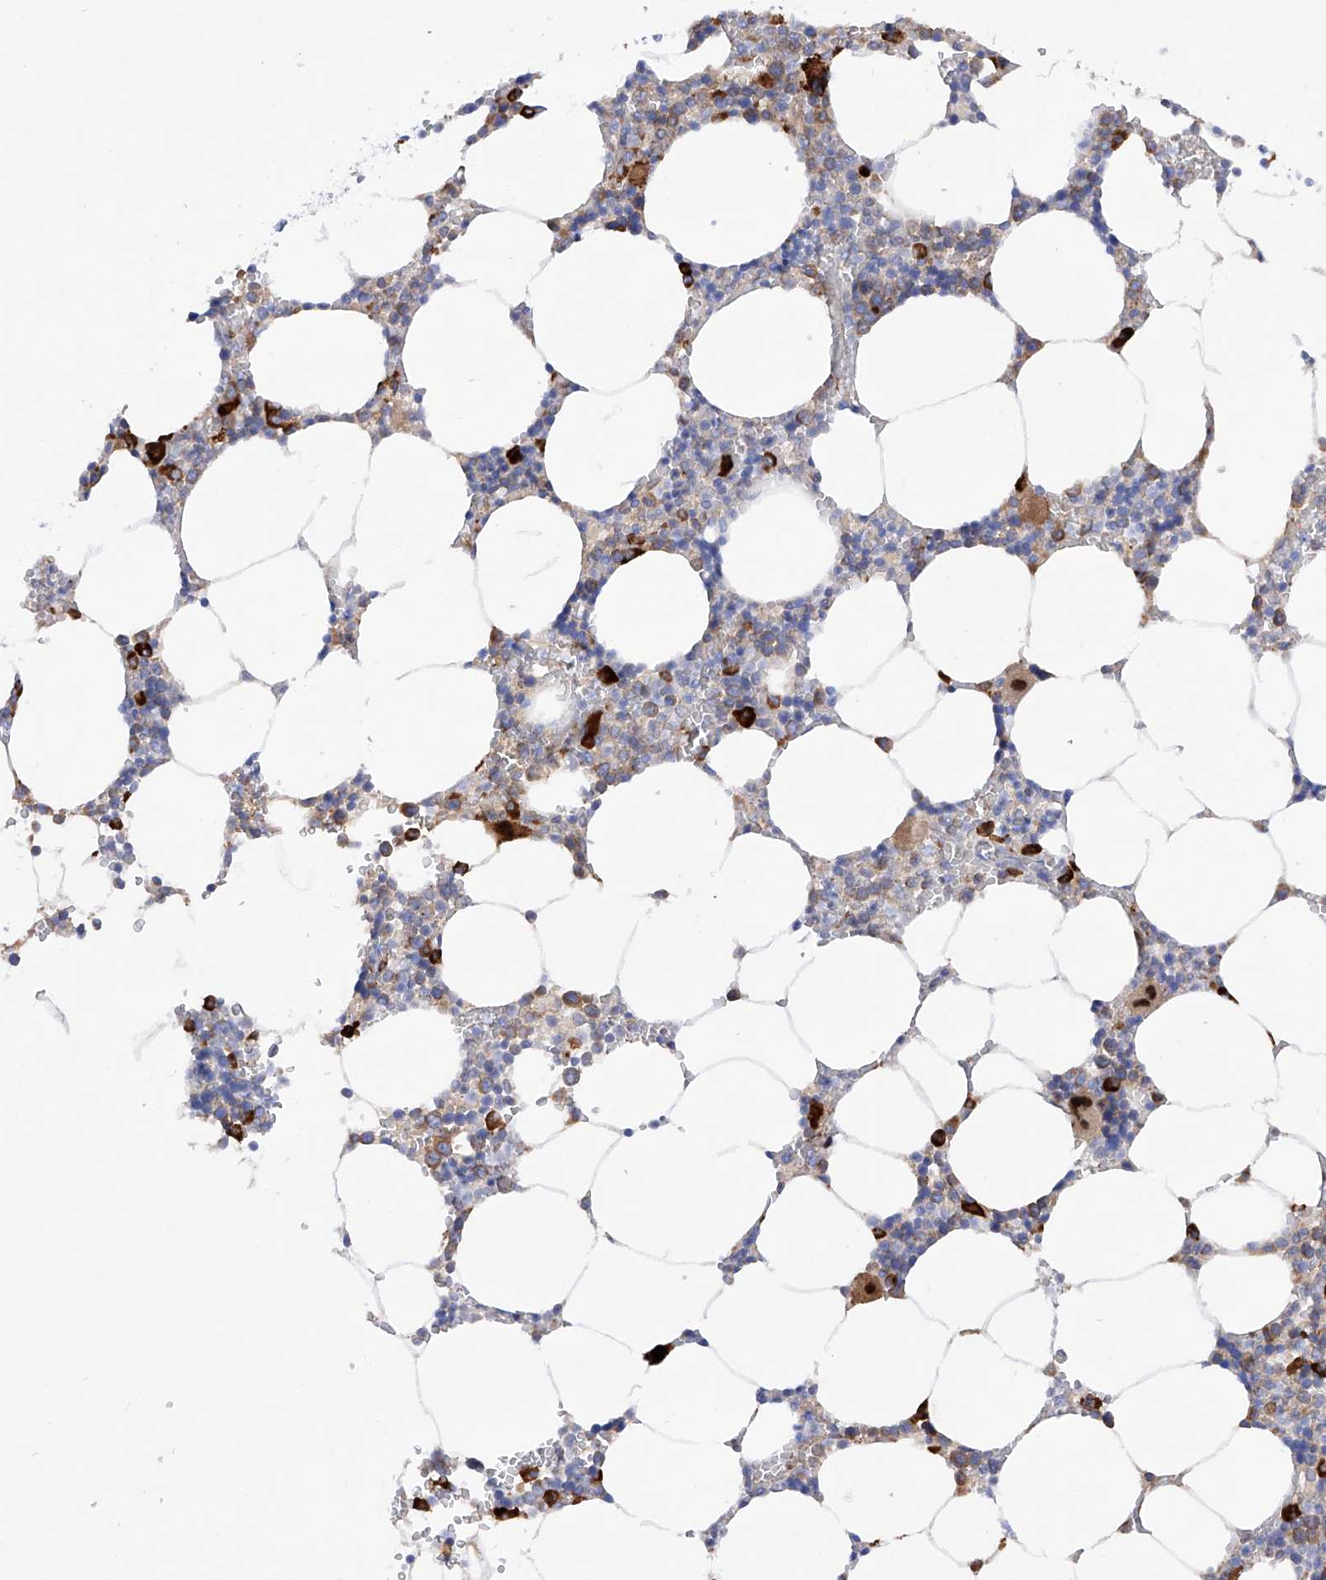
{"staining": {"intensity": "strong", "quantity": "<25%", "location": "cytoplasmic/membranous"}, "tissue": "bone marrow", "cell_type": "Hematopoietic cells", "image_type": "normal", "snomed": [{"axis": "morphology", "description": "Normal tissue, NOS"}, {"axis": "topography", "description": "Bone marrow"}], "caption": "Bone marrow was stained to show a protein in brown. There is medium levels of strong cytoplasmic/membranous expression in about <25% of hematopoietic cells. (IHC, brightfield microscopy, high magnification).", "gene": "PDIA5", "patient": {"sex": "male", "age": 70}}